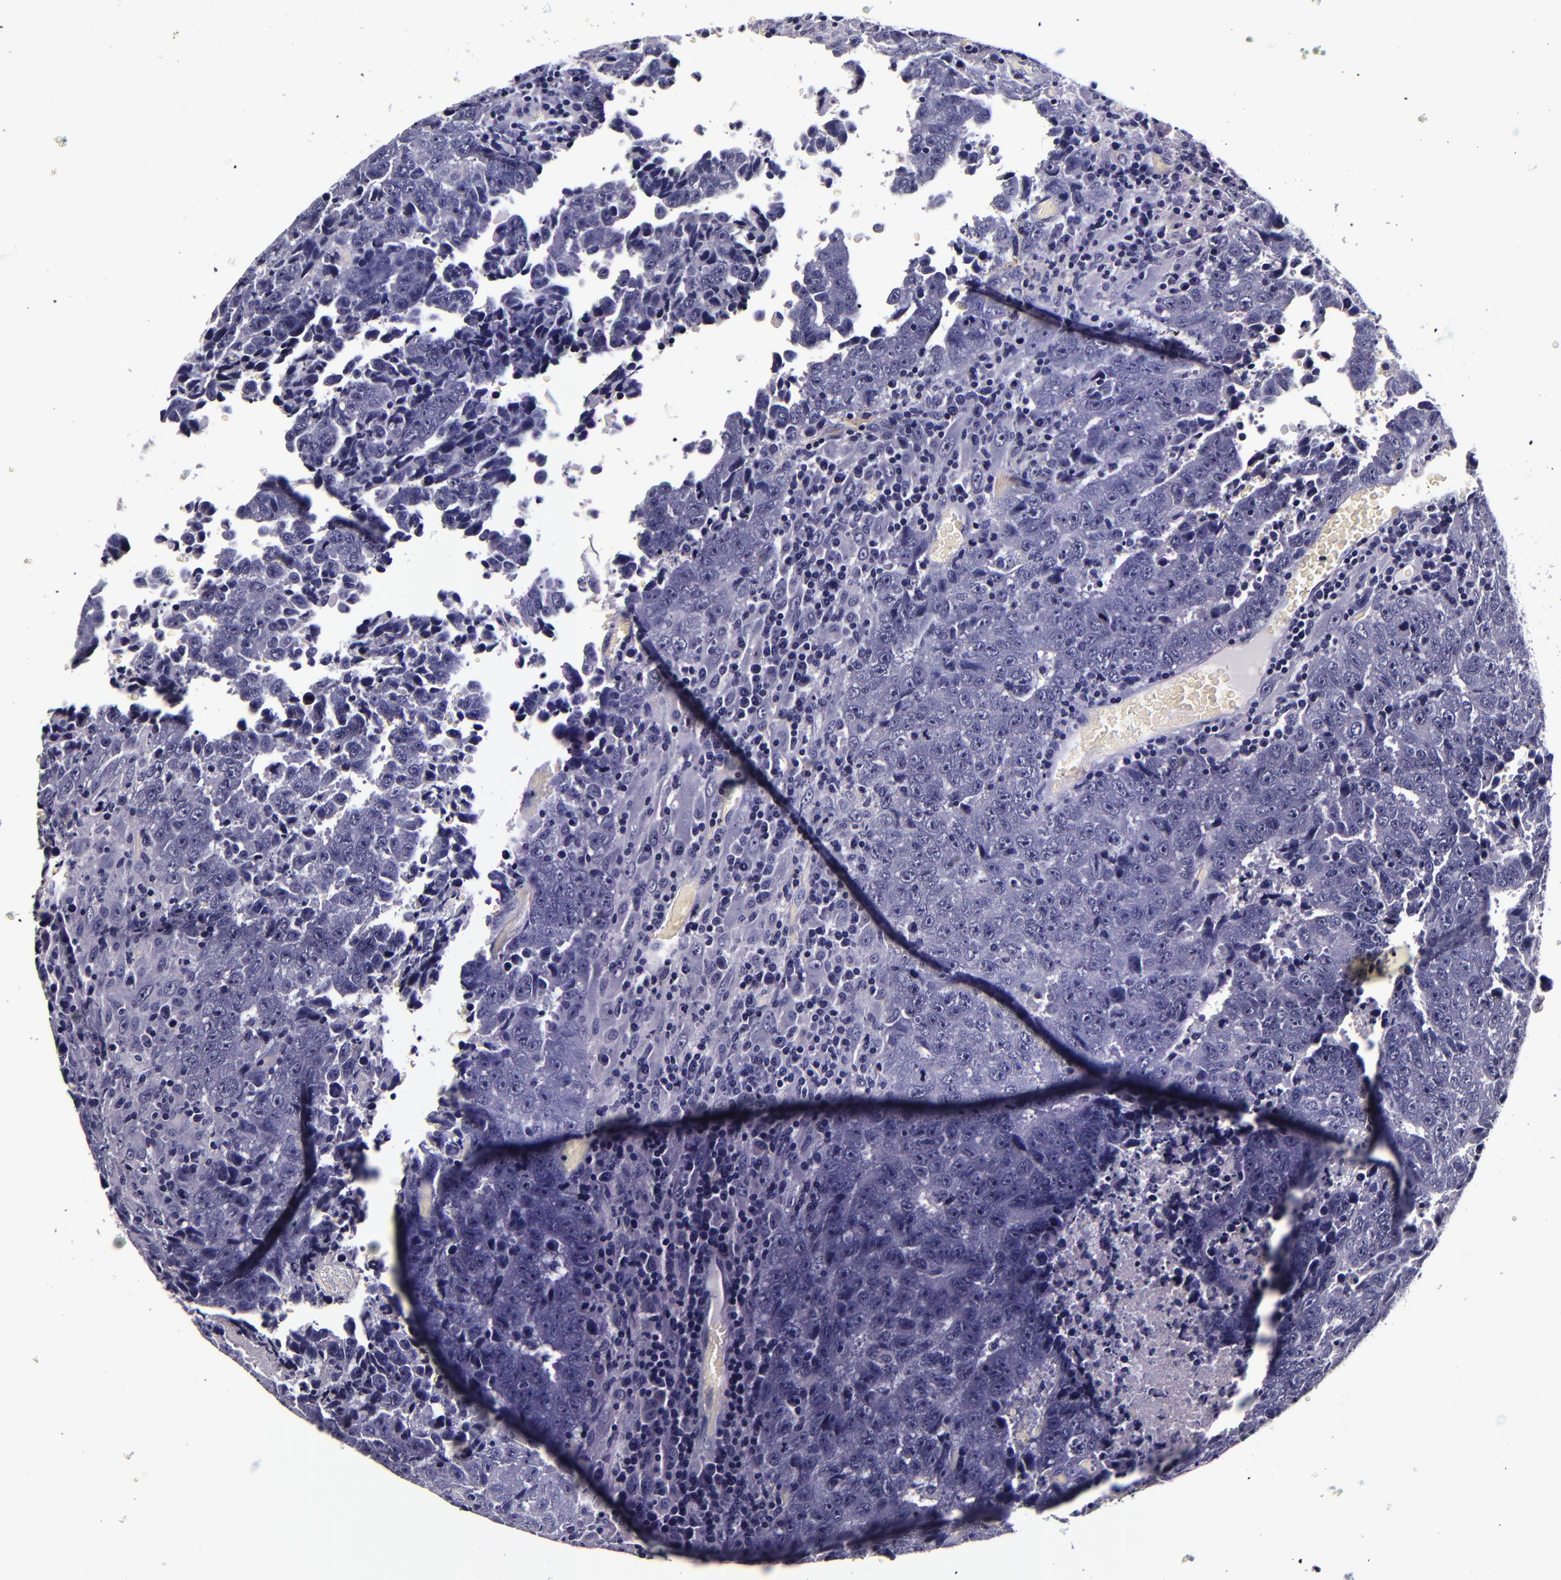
{"staining": {"intensity": "negative", "quantity": "none", "location": "none"}, "tissue": "testis cancer", "cell_type": "Tumor cells", "image_type": "cancer", "snomed": [{"axis": "morphology", "description": "Necrosis, NOS"}, {"axis": "morphology", "description": "Carcinoma, Embryonal, NOS"}, {"axis": "topography", "description": "Testis"}], "caption": "A histopathology image of testis embryonal carcinoma stained for a protein reveals no brown staining in tumor cells.", "gene": "FBN1", "patient": {"sex": "male", "age": 19}}